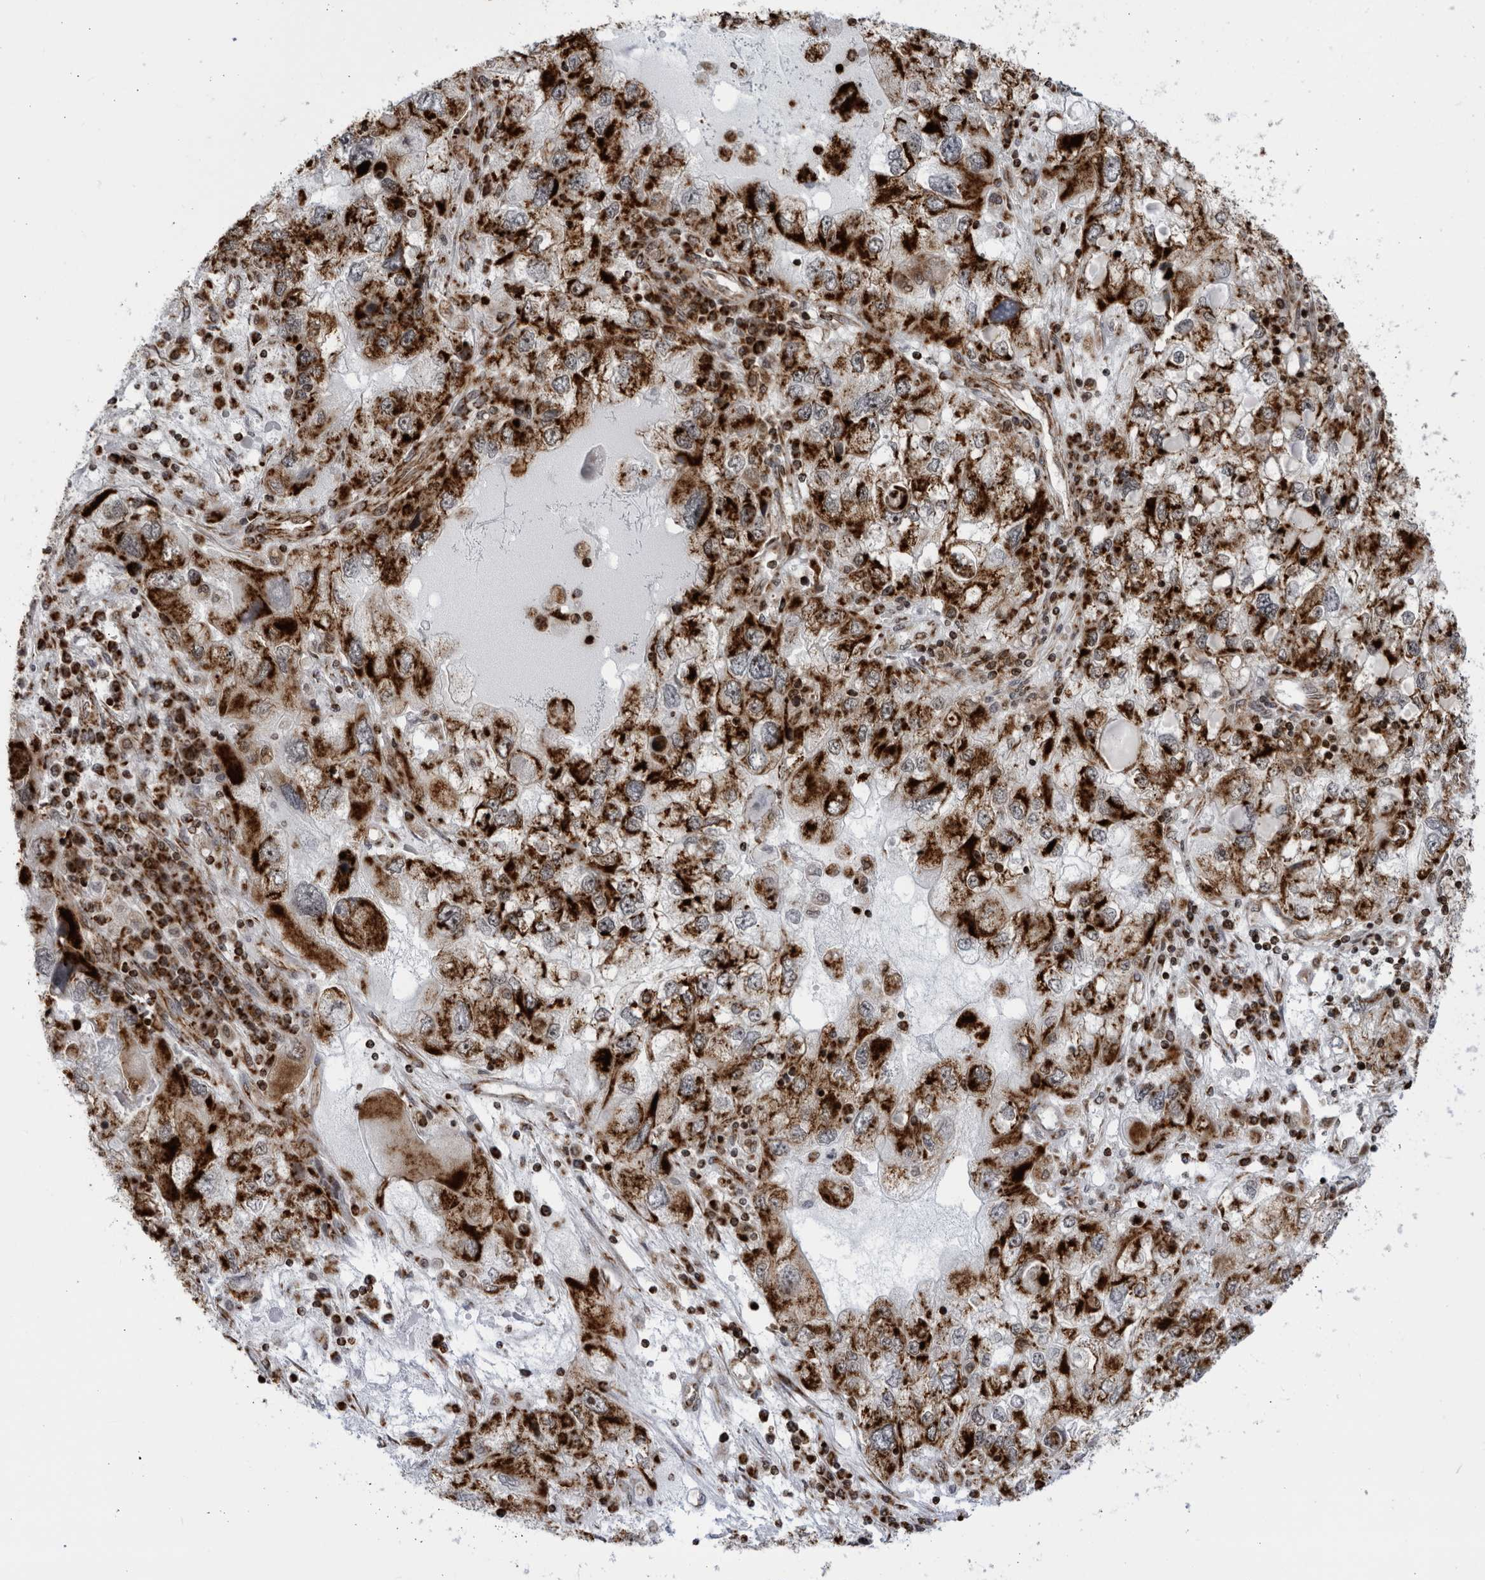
{"staining": {"intensity": "strong", "quantity": ">75%", "location": "cytoplasmic/membranous"}, "tissue": "endometrial cancer", "cell_type": "Tumor cells", "image_type": "cancer", "snomed": [{"axis": "morphology", "description": "Adenocarcinoma, NOS"}, {"axis": "topography", "description": "Endometrium"}], "caption": "Immunohistochemical staining of human endometrial cancer (adenocarcinoma) shows high levels of strong cytoplasmic/membranous expression in about >75% of tumor cells.", "gene": "RBM34", "patient": {"sex": "female", "age": 49}}